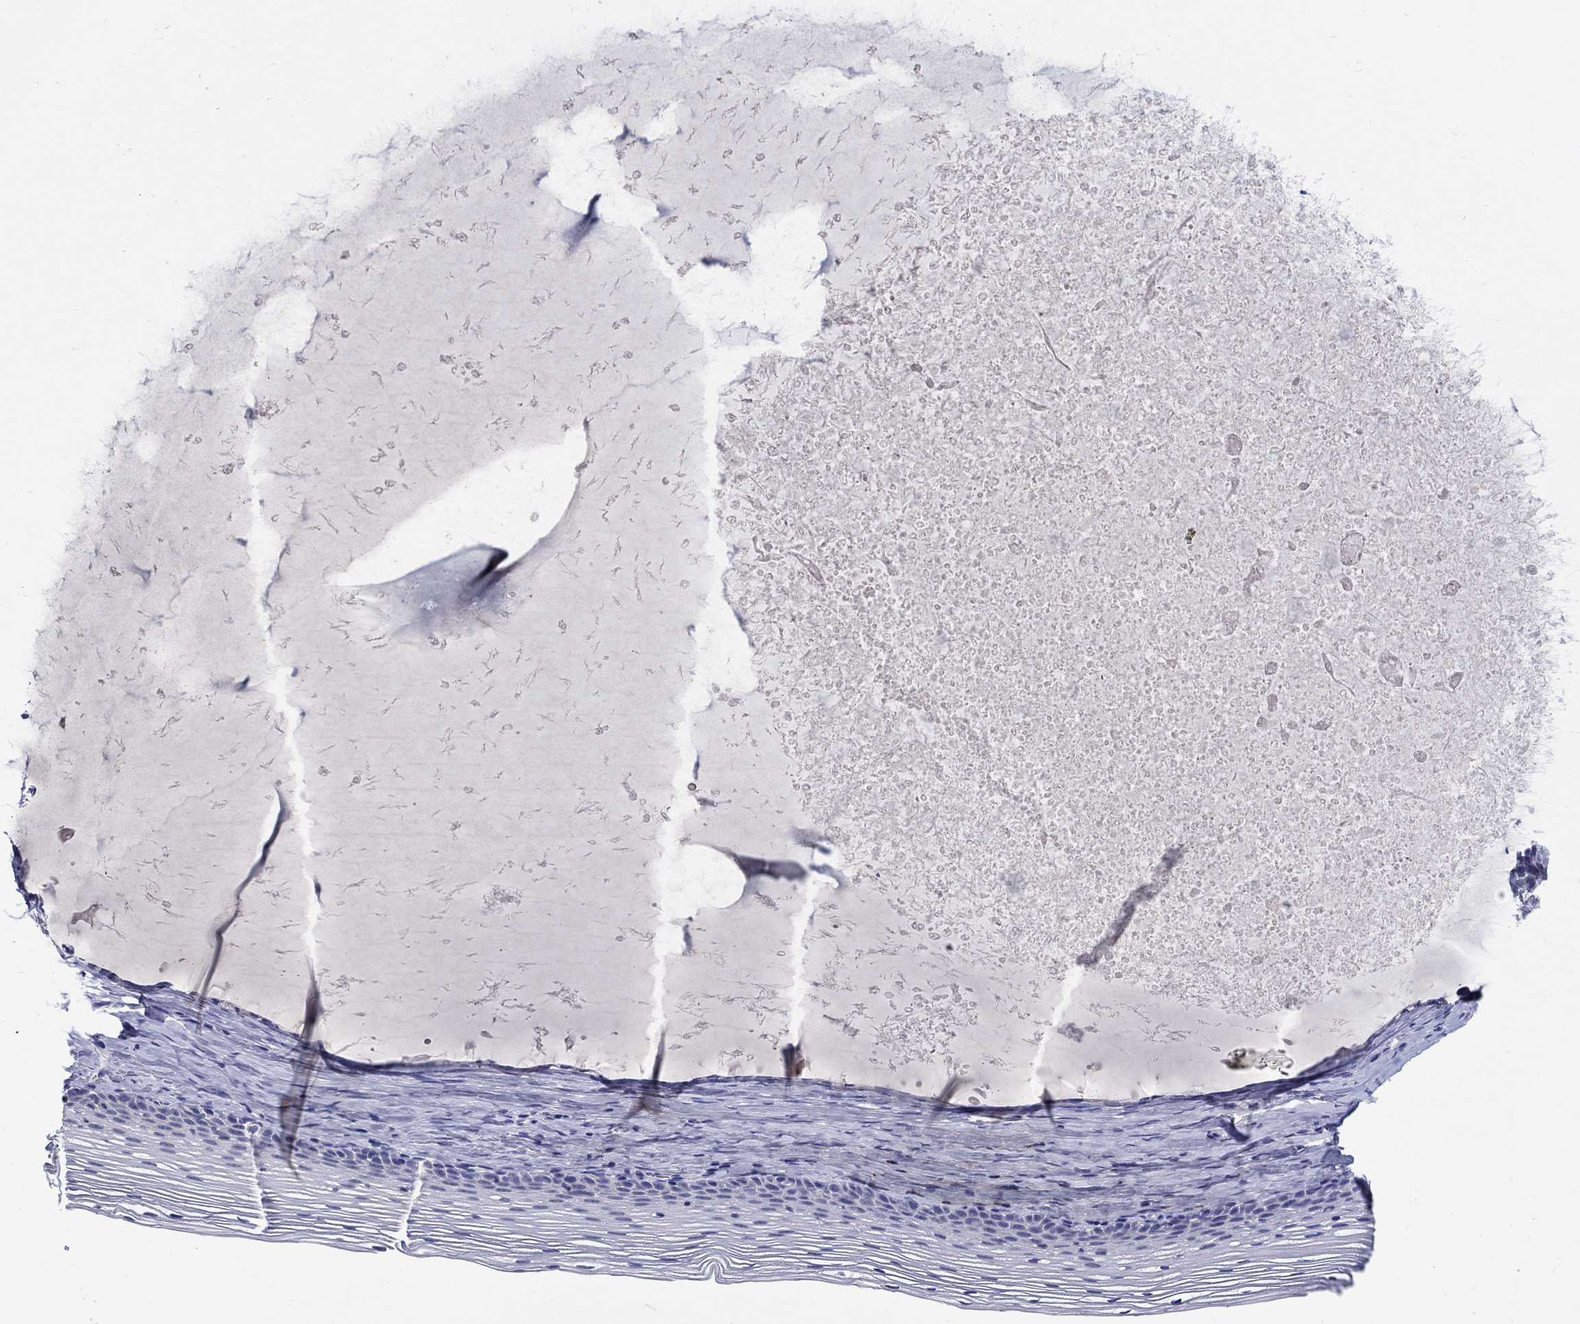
{"staining": {"intensity": "negative", "quantity": "none", "location": "none"}, "tissue": "cervix", "cell_type": "Glandular cells", "image_type": "normal", "snomed": [{"axis": "morphology", "description": "Normal tissue, NOS"}, {"axis": "topography", "description": "Cervix"}], "caption": "High power microscopy image of an immunohistochemistry image of unremarkable cervix, revealing no significant staining in glandular cells.", "gene": "SLC30A3", "patient": {"sex": "female", "age": 39}}